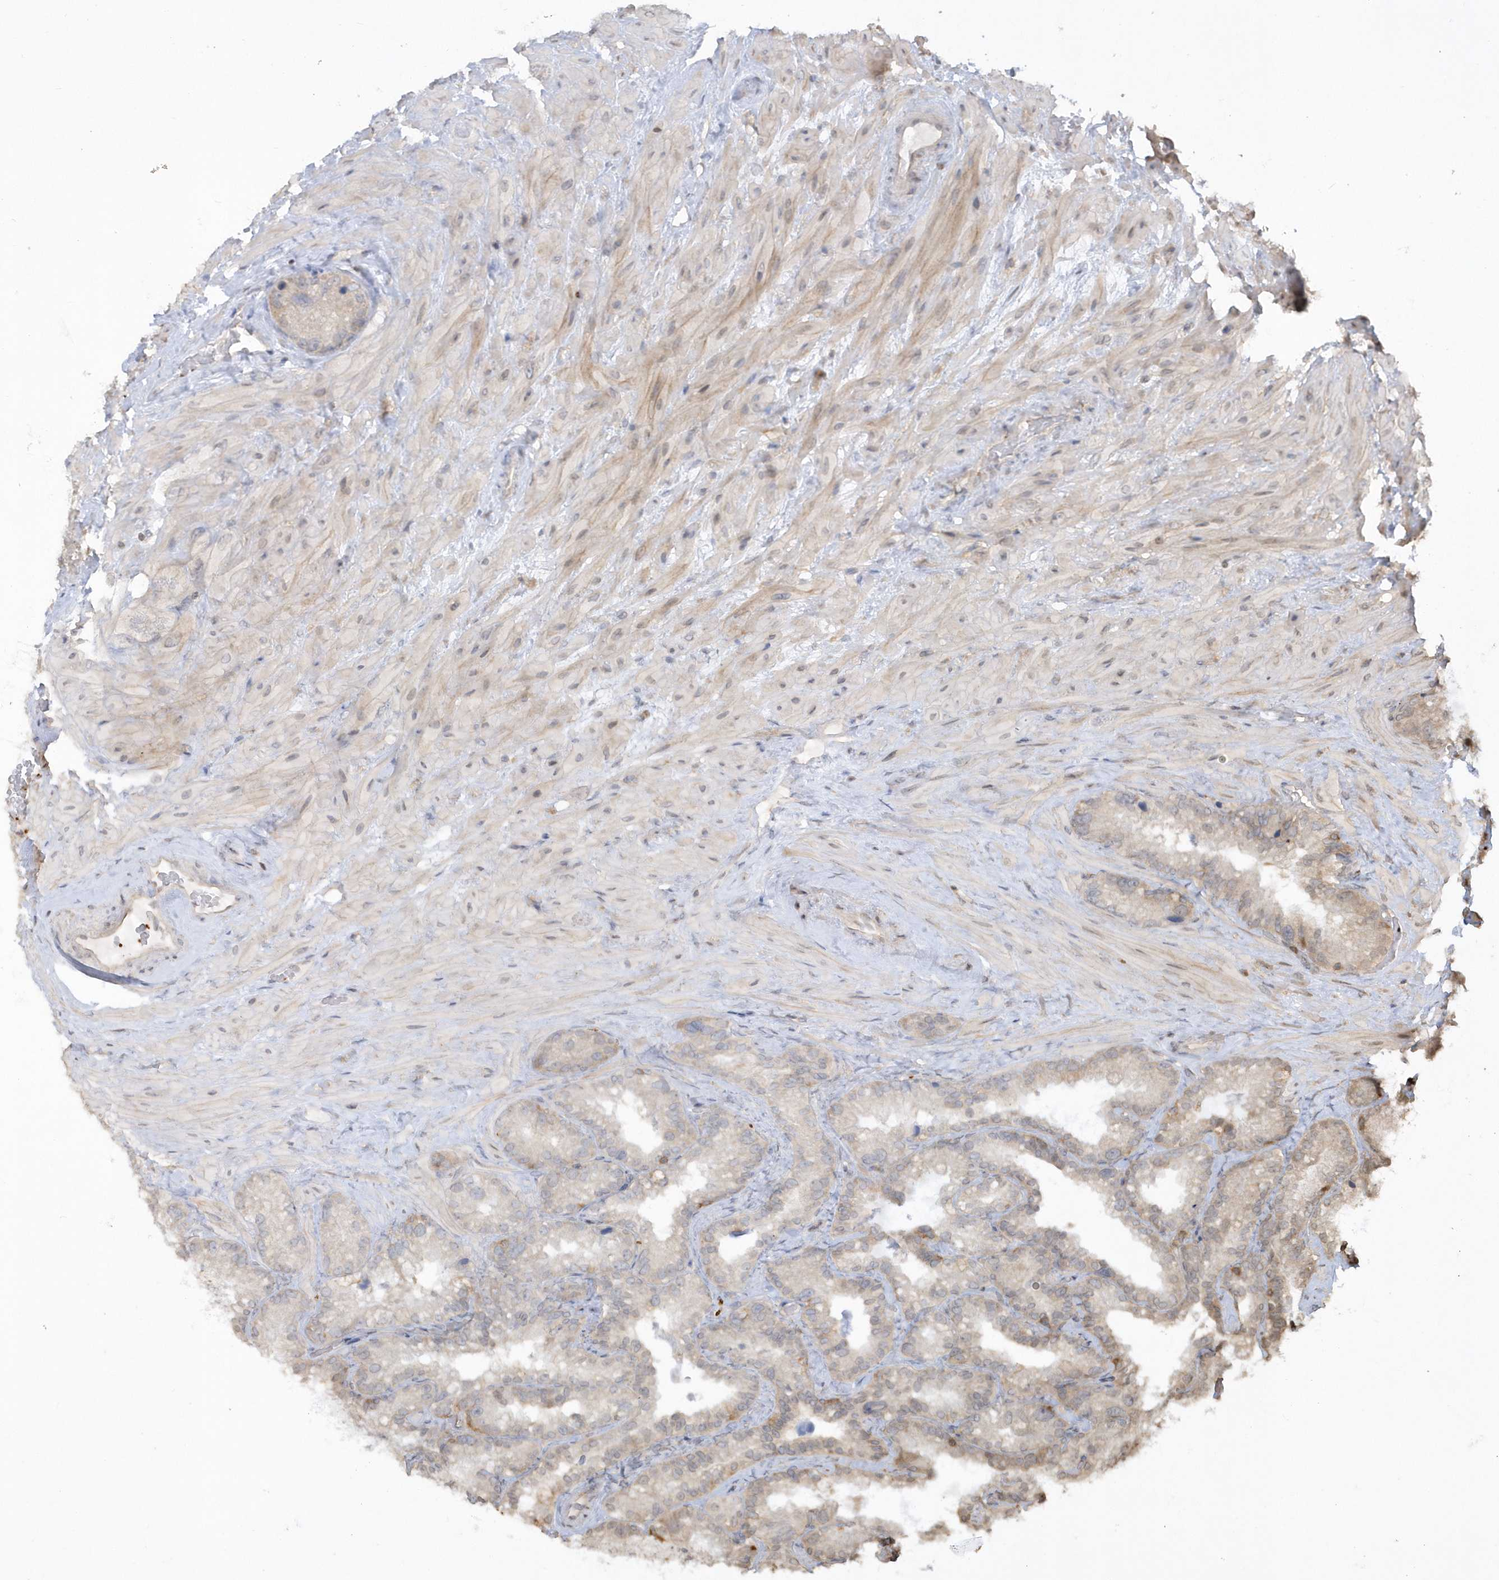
{"staining": {"intensity": "weak", "quantity": "25%-75%", "location": "cytoplasmic/membranous,nuclear"}, "tissue": "seminal vesicle", "cell_type": "Glandular cells", "image_type": "normal", "snomed": [{"axis": "morphology", "description": "Normal tissue, NOS"}, {"axis": "topography", "description": "Prostate"}, {"axis": "topography", "description": "Seminal veicle"}], "caption": "Seminal vesicle stained for a protein (brown) displays weak cytoplasmic/membranous,nuclear positive expression in about 25%-75% of glandular cells.", "gene": "BSN", "patient": {"sex": "male", "age": 68}}